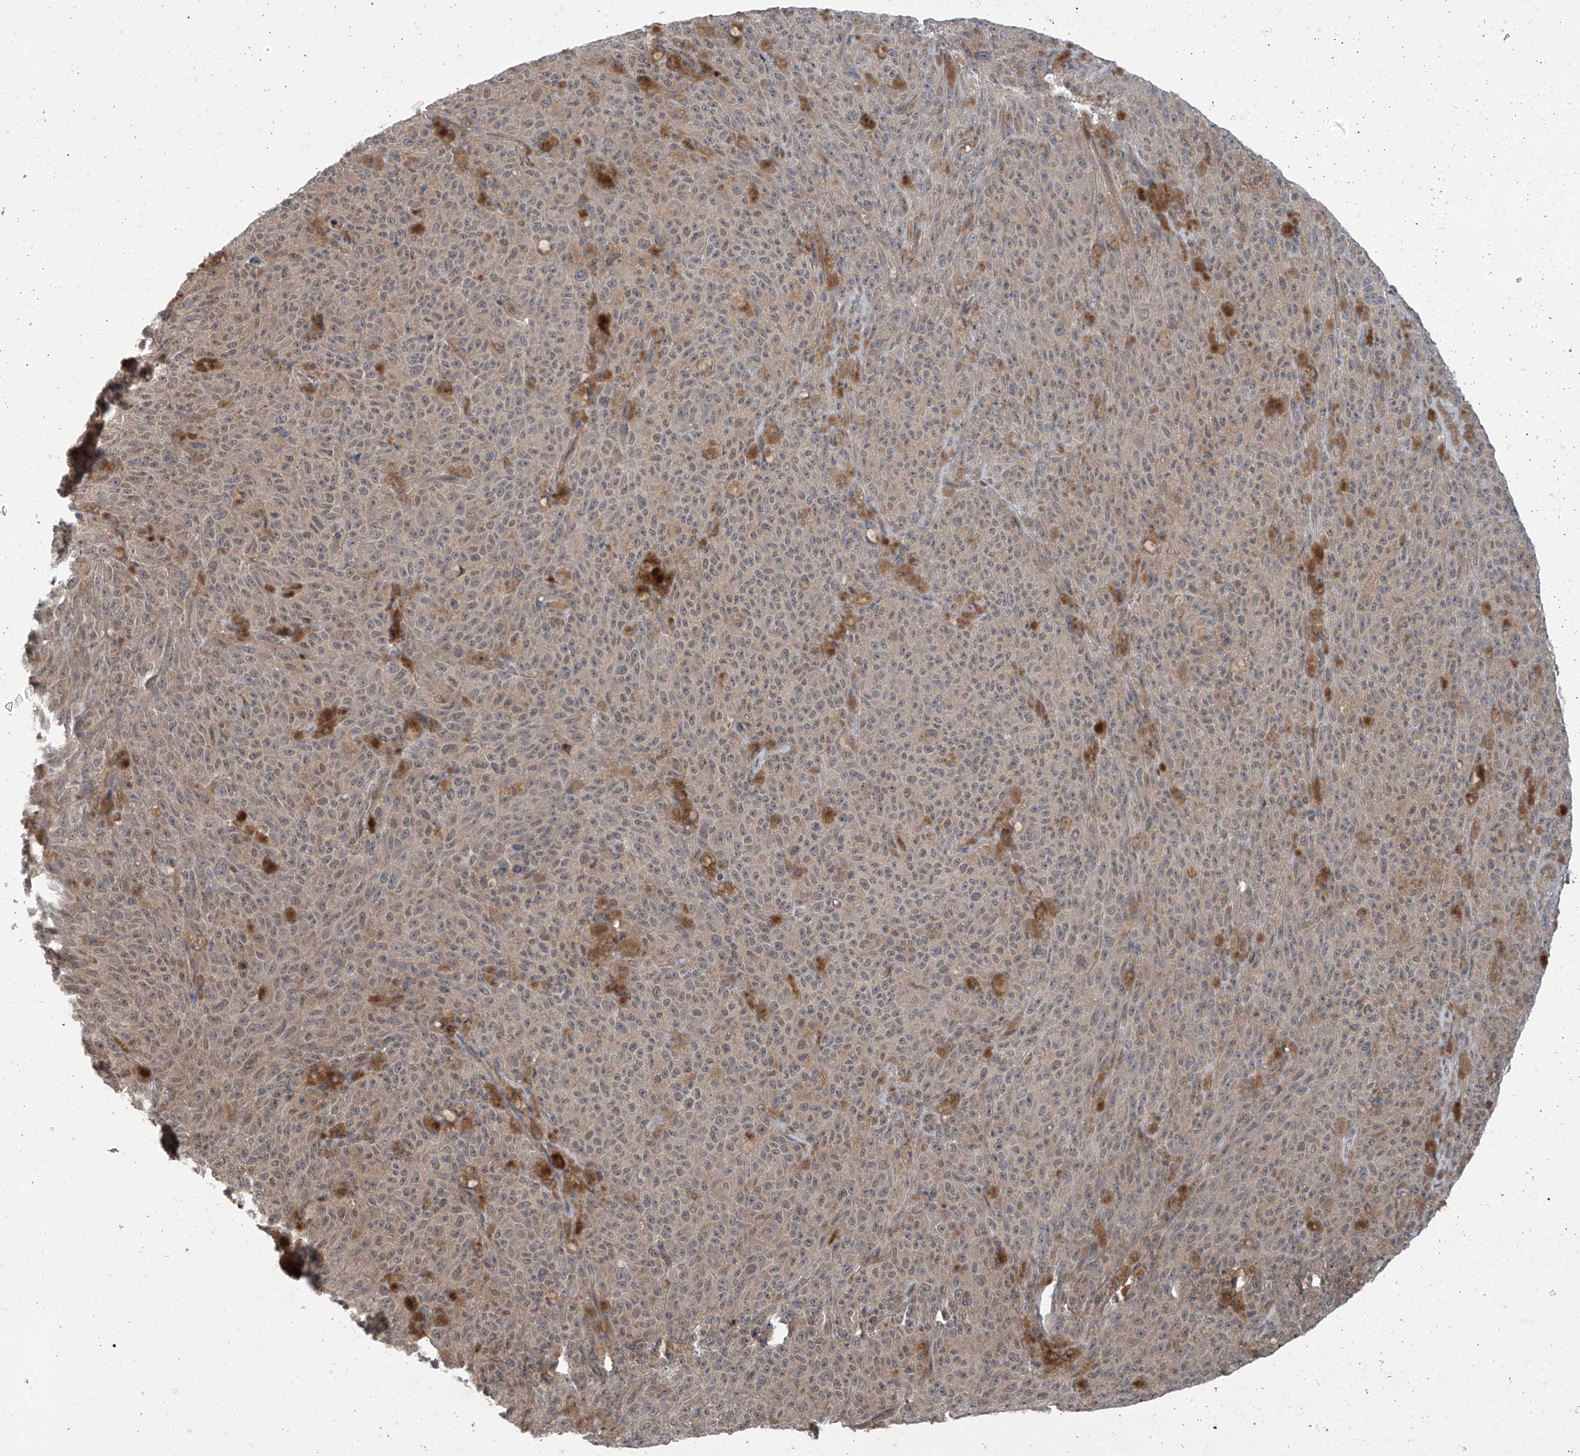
{"staining": {"intensity": "weak", "quantity": ">75%", "location": "cytoplasmic/membranous"}, "tissue": "melanoma", "cell_type": "Tumor cells", "image_type": "cancer", "snomed": [{"axis": "morphology", "description": "Malignant melanoma, NOS"}, {"axis": "topography", "description": "Skin"}], "caption": "Protein expression analysis of human melanoma reveals weak cytoplasmic/membranous positivity in approximately >75% of tumor cells. (DAB IHC, brown staining for protein, blue staining for nuclei).", "gene": "ABHD13", "patient": {"sex": "female", "age": 82}}